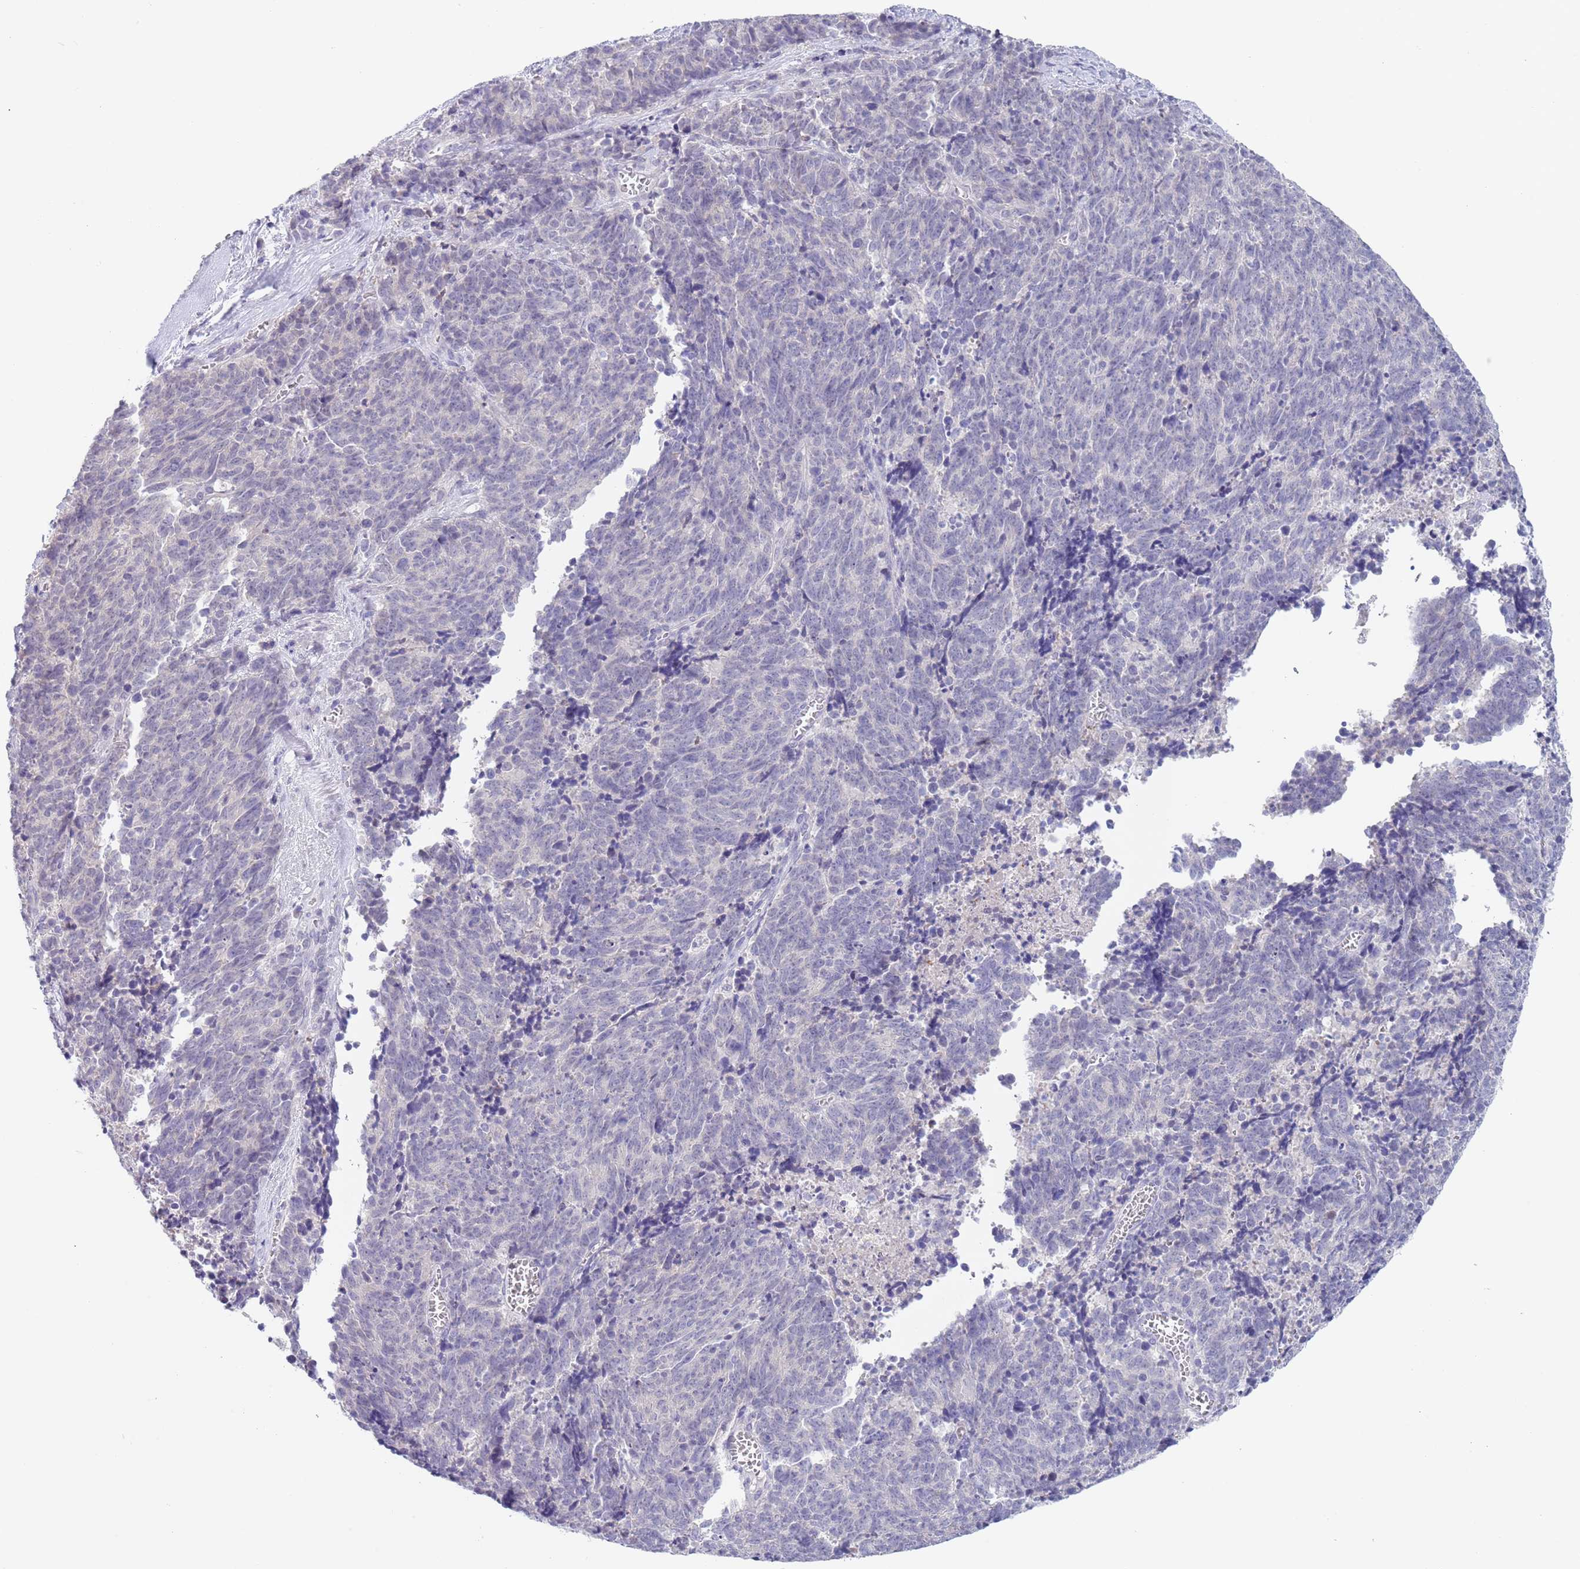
{"staining": {"intensity": "negative", "quantity": "none", "location": "none"}, "tissue": "cervical cancer", "cell_type": "Tumor cells", "image_type": "cancer", "snomed": [{"axis": "morphology", "description": "Squamous cell carcinoma, NOS"}, {"axis": "topography", "description": "Cervix"}], "caption": "DAB (3,3'-diaminobenzidine) immunohistochemical staining of human cervical cancer (squamous cell carcinoma) reveals no significant positivity in tumor cells. Brightfield microscopy of immunohistochemistry (IHC) stained with DAB (brown) and hematoxylin (blue), captured at high magnification.", "gene": "SPIRE2", "patient": {"sex": "female", "age": 29}}